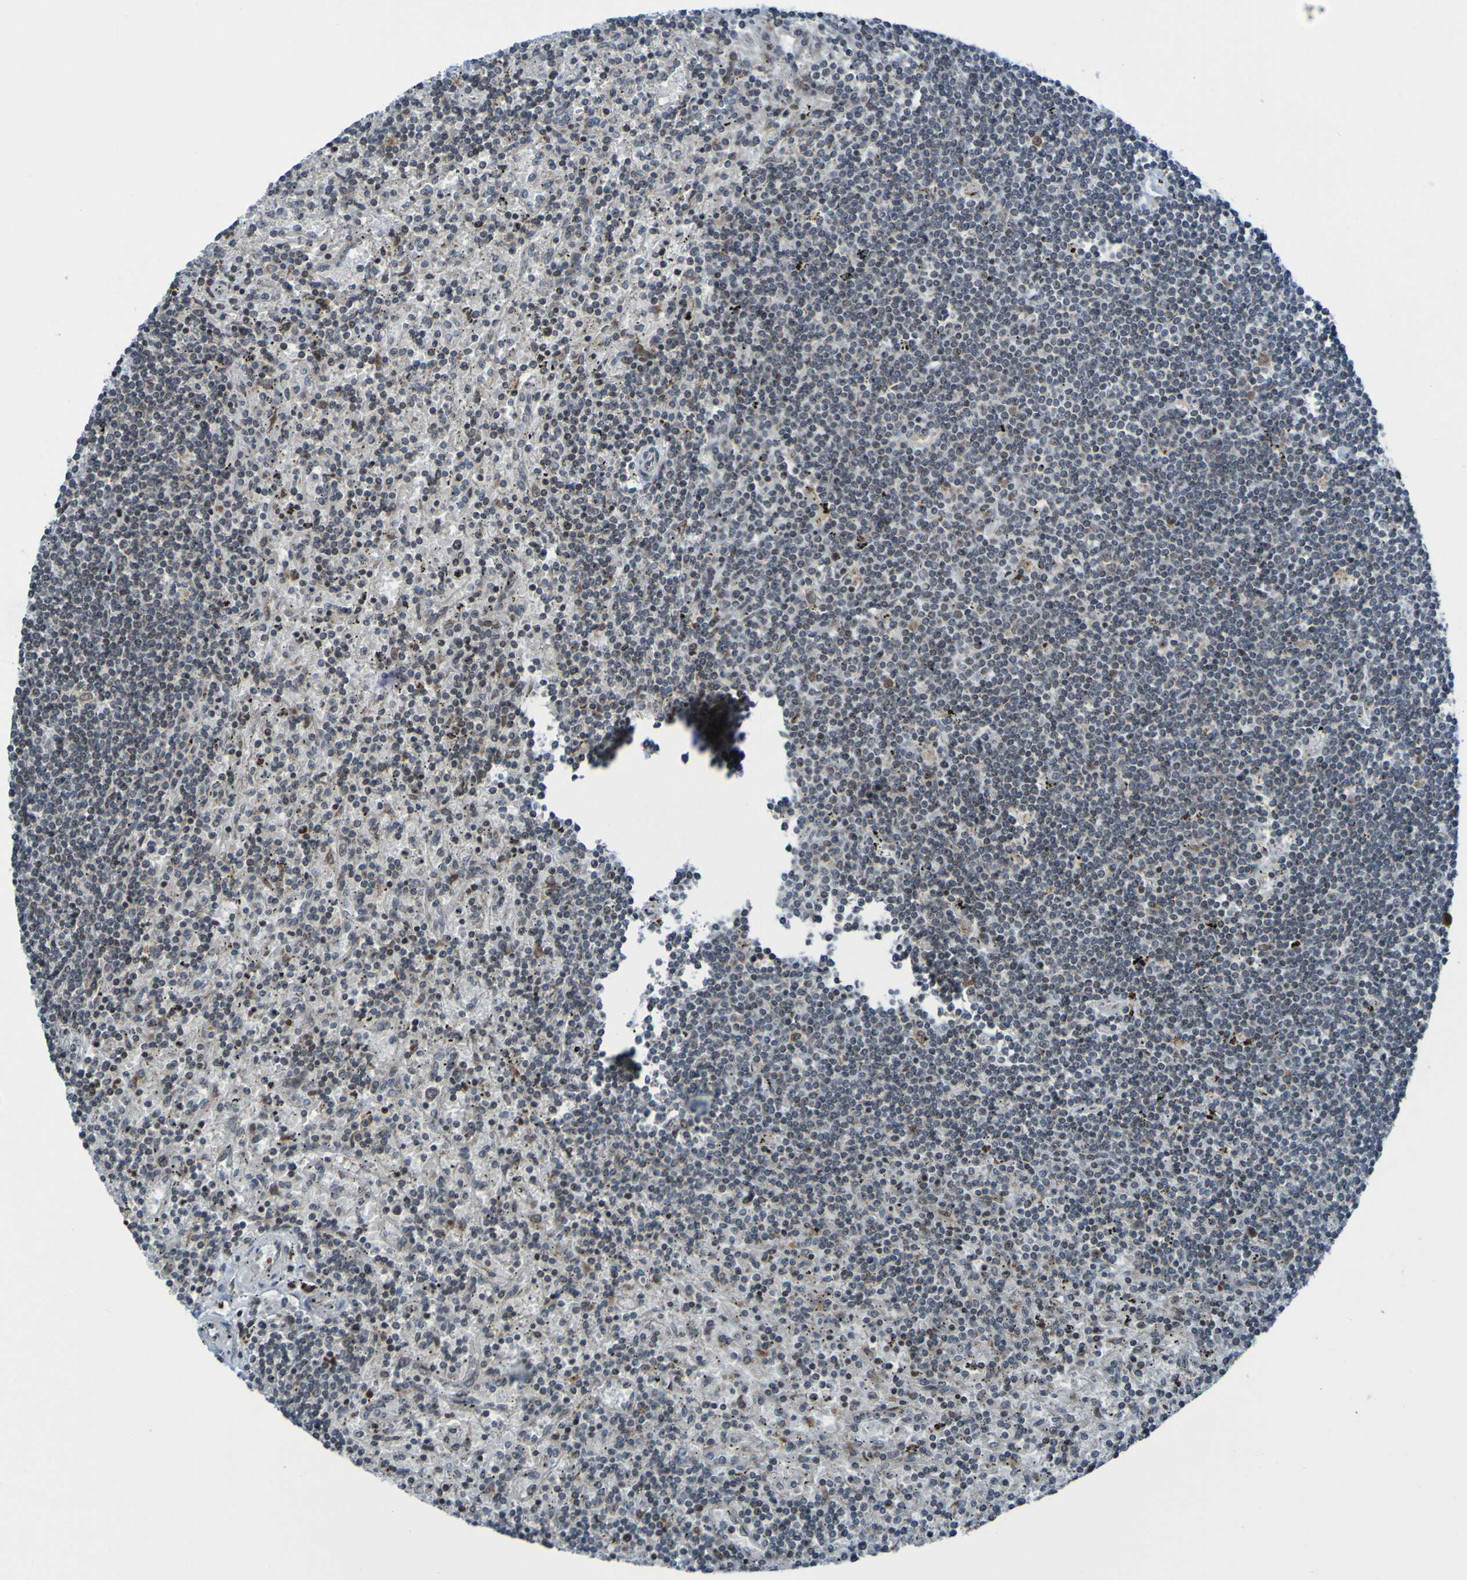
{"staining": {"intensity": "weak", "quantity": "<25%", "location": "cytoplasmic/membranous"}, "tissue": "lymphoma", "cell_type": "Tumor cells", "image_type": "cancer", "snomed": [{"axis": "morphology", "description": "Malignant lymphoma, non-Hodgkin's type, Low grade"}, {"axis": "topography", "description": "Spleen"}], "caption": "A micrograph of human lymphoma is negative for staining in tumor cells.", "gene": "UNG", "patient": {"sex": "male", "age": 76}}